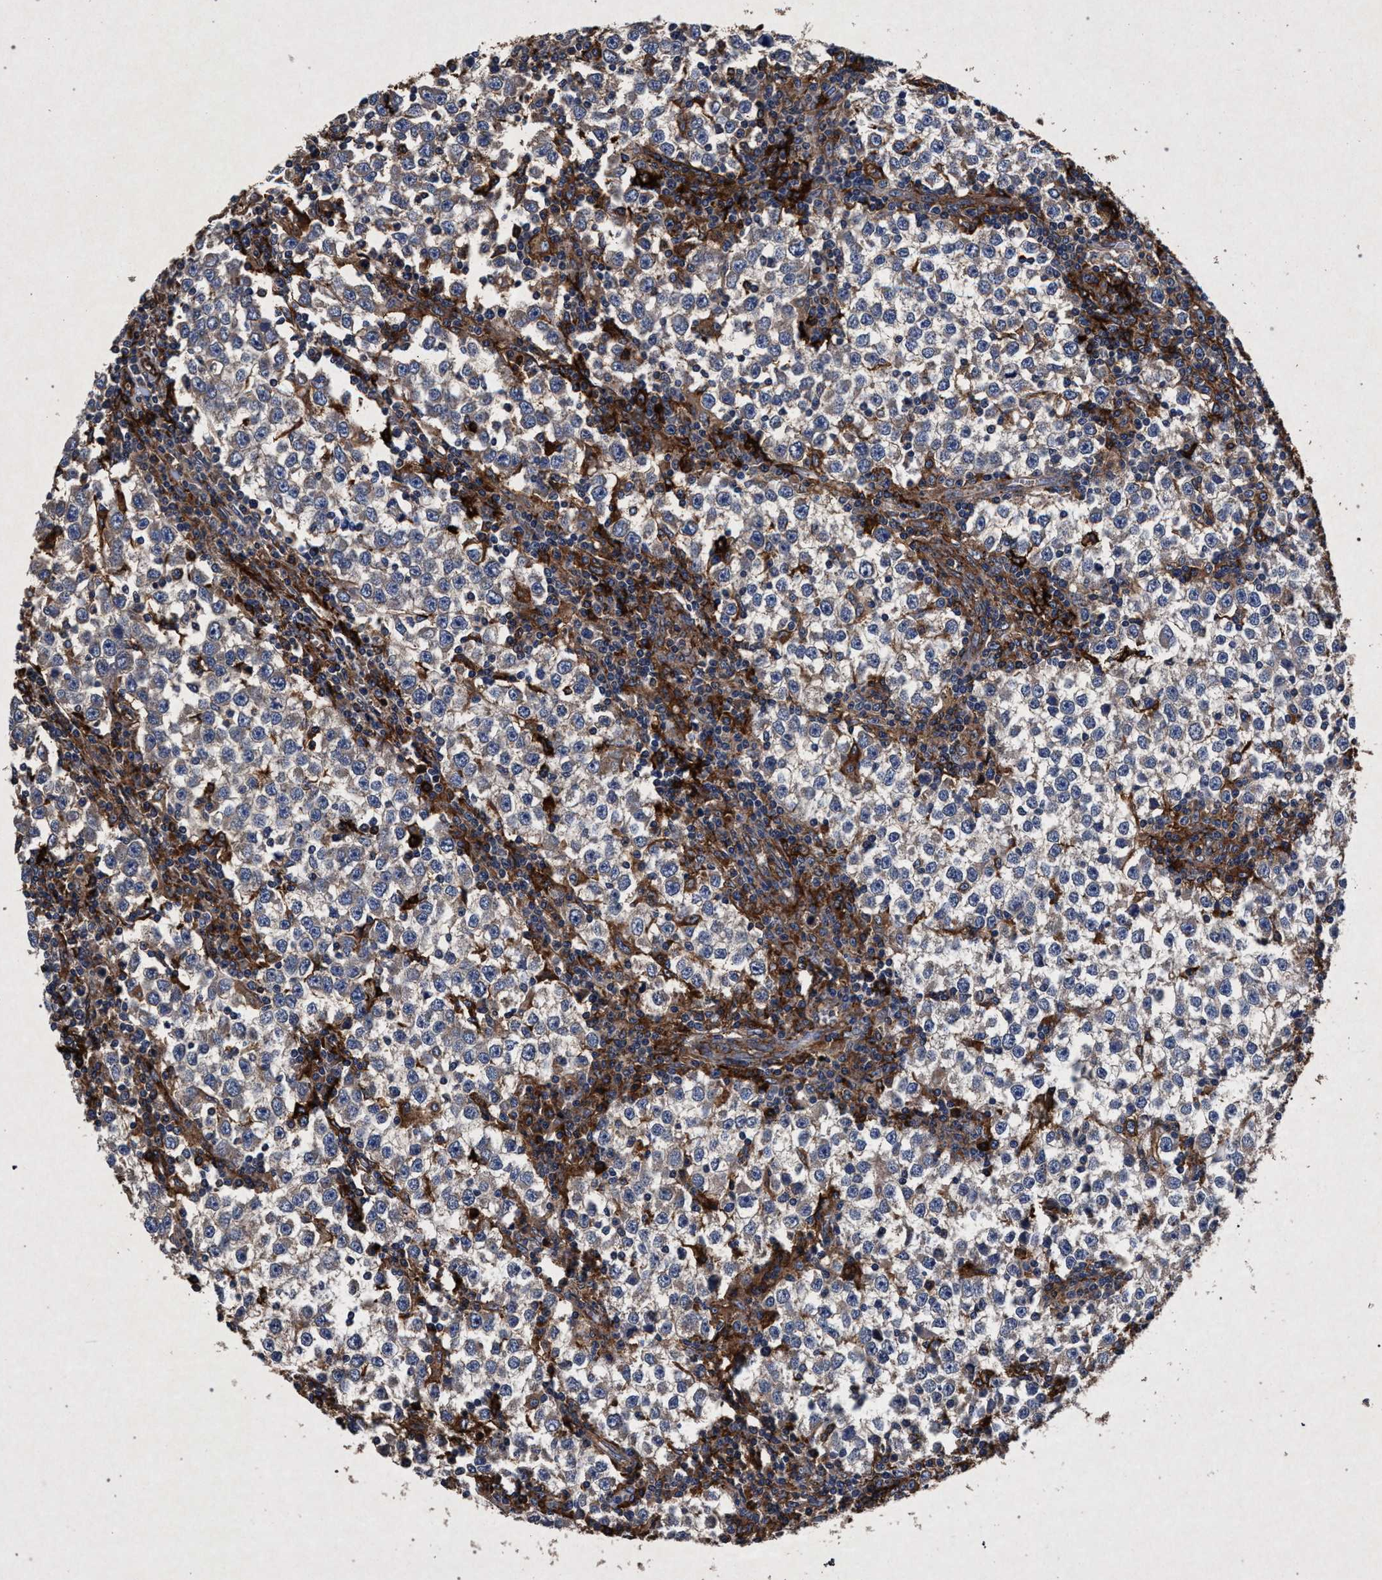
{"staining": {"intensity": "weak", "quantity": "<25%", "location": "cytoplasmic/membranous"}, "tissue": "testis cancer", "cell_type": "Tumor cells", "image_type": "cancer", "snomed": [{"axis": "morphology", "description": "Seminoma, NOS"}, {"axis": "topography", "description": "Testis"}], "caption": "A high-resolution histopathology image shows immunohistochemistry staining of testis cancer, which demonstrates no significant positivity in tumor cells.", "gene": "MARCKS", "patient": {"sex": "male", "age": 65}}